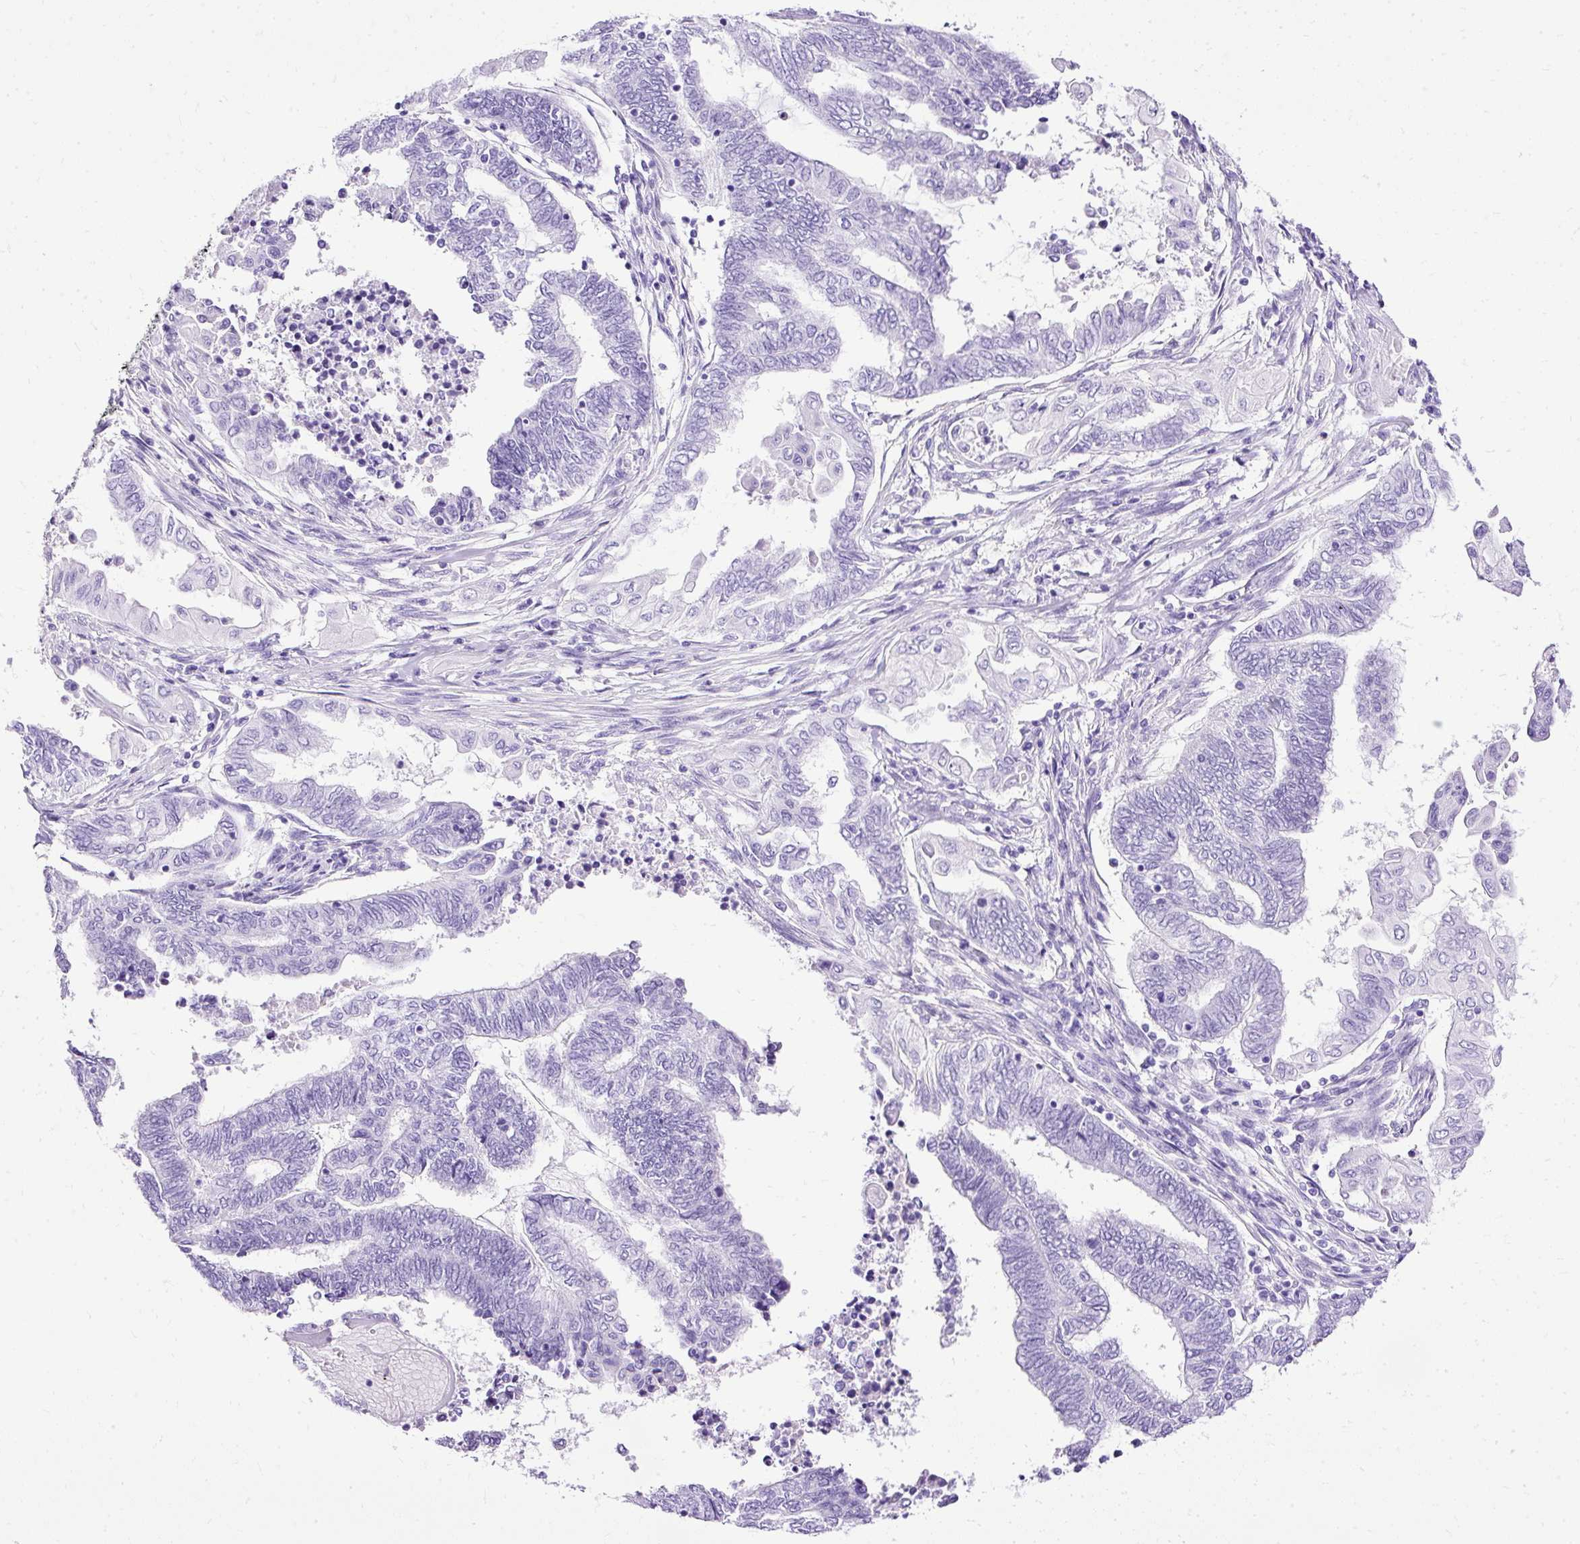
{"staining": {"intensity": "negative", "quantity": "none", "location": "none"}, "tissue": "endometrial cancer", "cell_type": "Tumor cells", "image_type": "cancer", "snomed": [{"axis": "morphology", "description": "Adenocarcinoma, NOS"}, {"axis": "topography", "description": "Uterus"}, {"axis": "topography", "description": "Endometrium"}], "caption": "Adenocarcinoma (endometrial) was stained to show a protein in brown. There is no significant staining in tumor cells. (IHC, brightfield microscopy, high magnification).", "gene": "SLC8A2", "patient": {"sex": "female", "age": 70}}